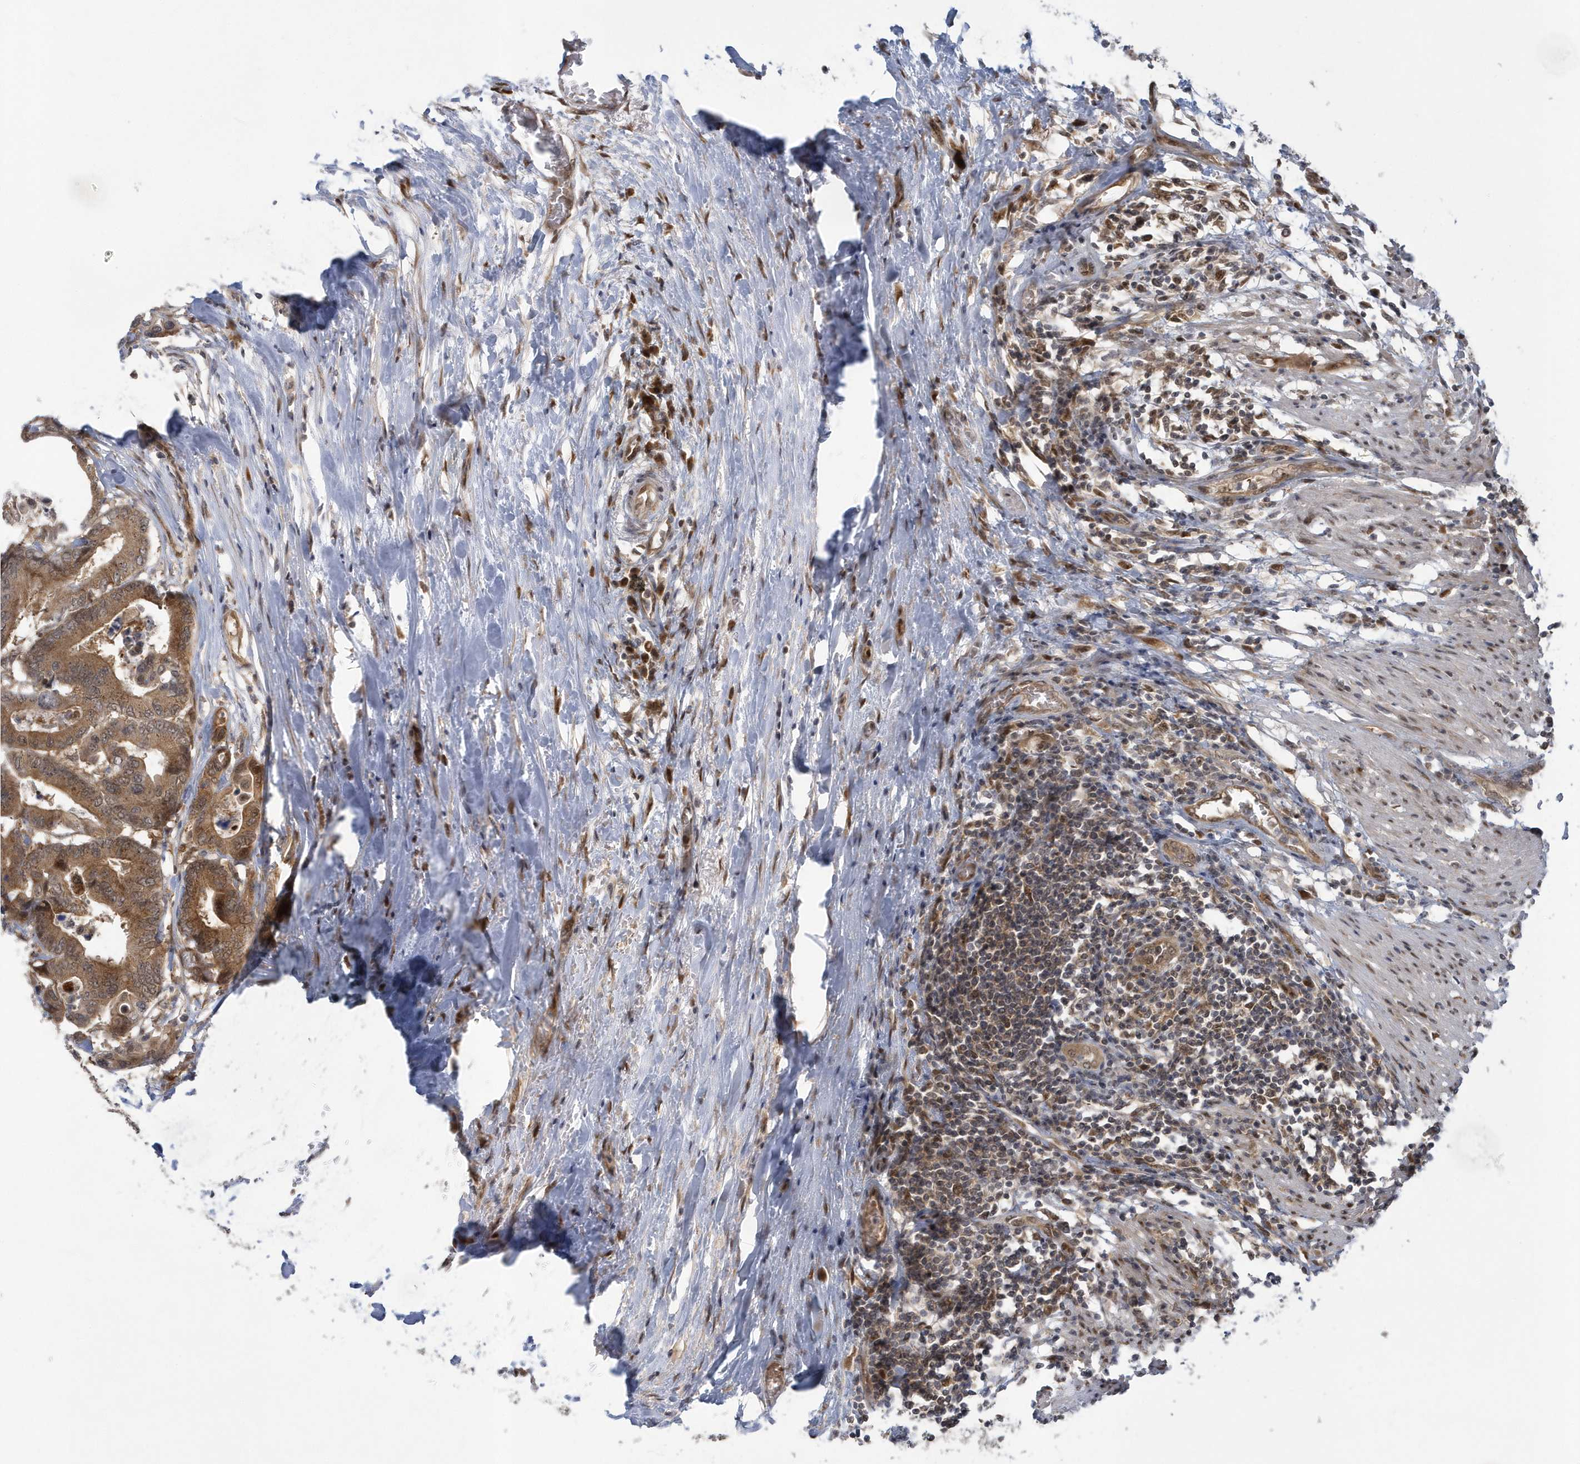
{"staining": {"intensity": "strong", "quantity": ">75%", "location": "cytoplasmic/membranous"}, "tissue": "colorectal cancer", "cell_type": "Tumor cells", "image_type": "cancer", "snomed": [{"axis": "morphology", "description": "Normal tissue, NOS"}, {"axis": "morphology", "description": "Adenocarcinoma, NOS"}, {"axis": "topography", "description": "Colon"}], "caption": "Immunohistochemistry image of neoplastic tissue: human adenocarcinoma (colorectal) stained using immunohistochemistry (IHC) exhibits high levels of strong protein expression localized specifically in the cytoplasmic/membranous of tumor cells, appearing as a cytoplasmic/membranous brown color.", "gene": "ATG4A", "patient": {"sex": "male", "age": 82}}